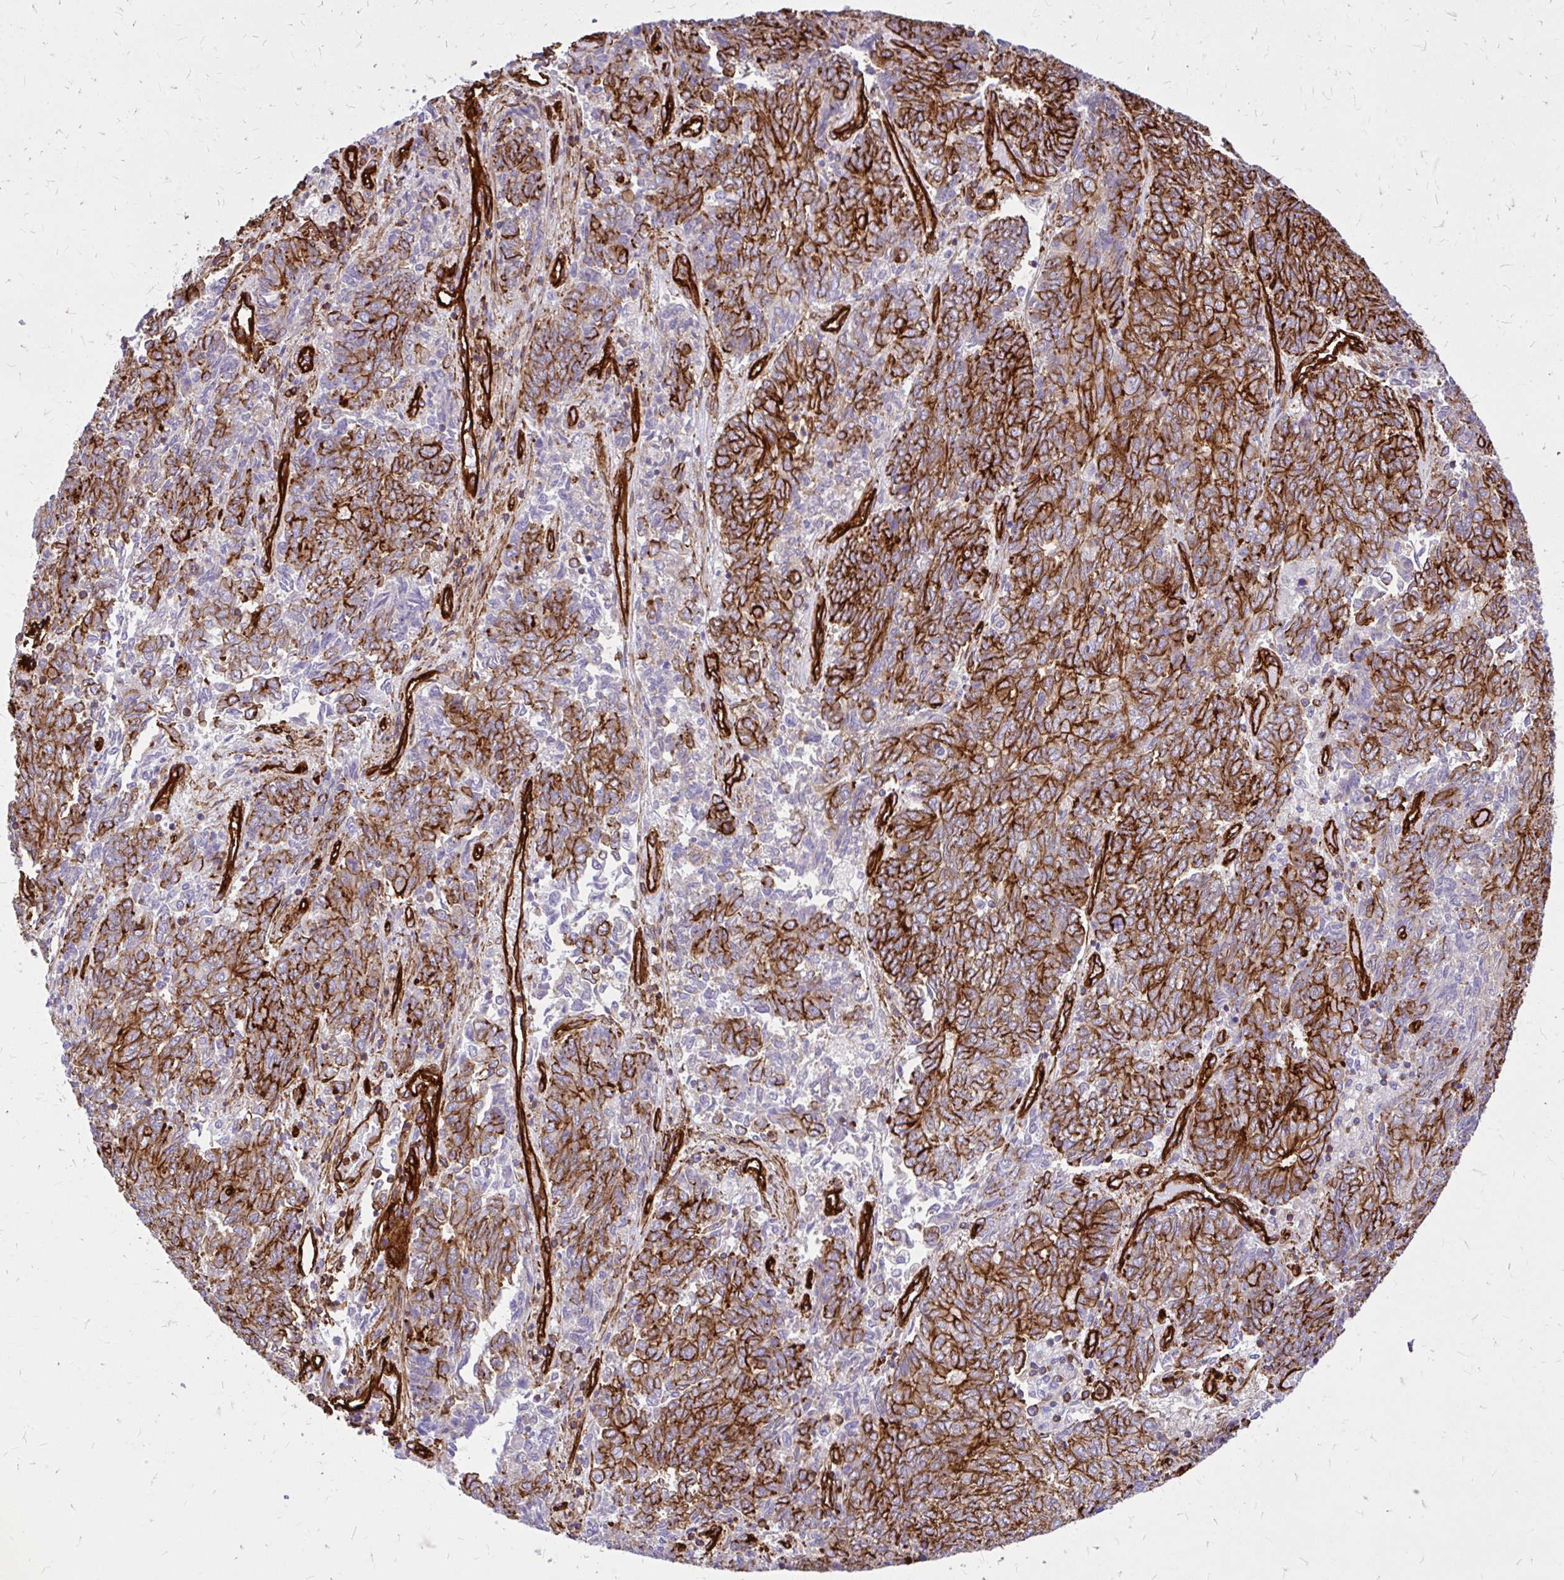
{"staining": {"intensity": "strong", "quantity": ">75%", "location": "cytoplasmic/membranous"}, "tissue": "endometrial cancer", "cell_type": "Tumor cells", "image_type": "cancer", "snomed": [{"axis": "morphology", "description": "Adenocarcinoma, NOS"}, {"axis": "topography", "description": "Endometrium"}], "caption": "Immunohistochemical staining of human endometrial cancer exhibits high levels of strong cytoplasmic/membranous protein expression in approximately >75% of tumor cells.", "gene": "MAP1LC3B", "patient": {"sex": "female", "age": 80}}